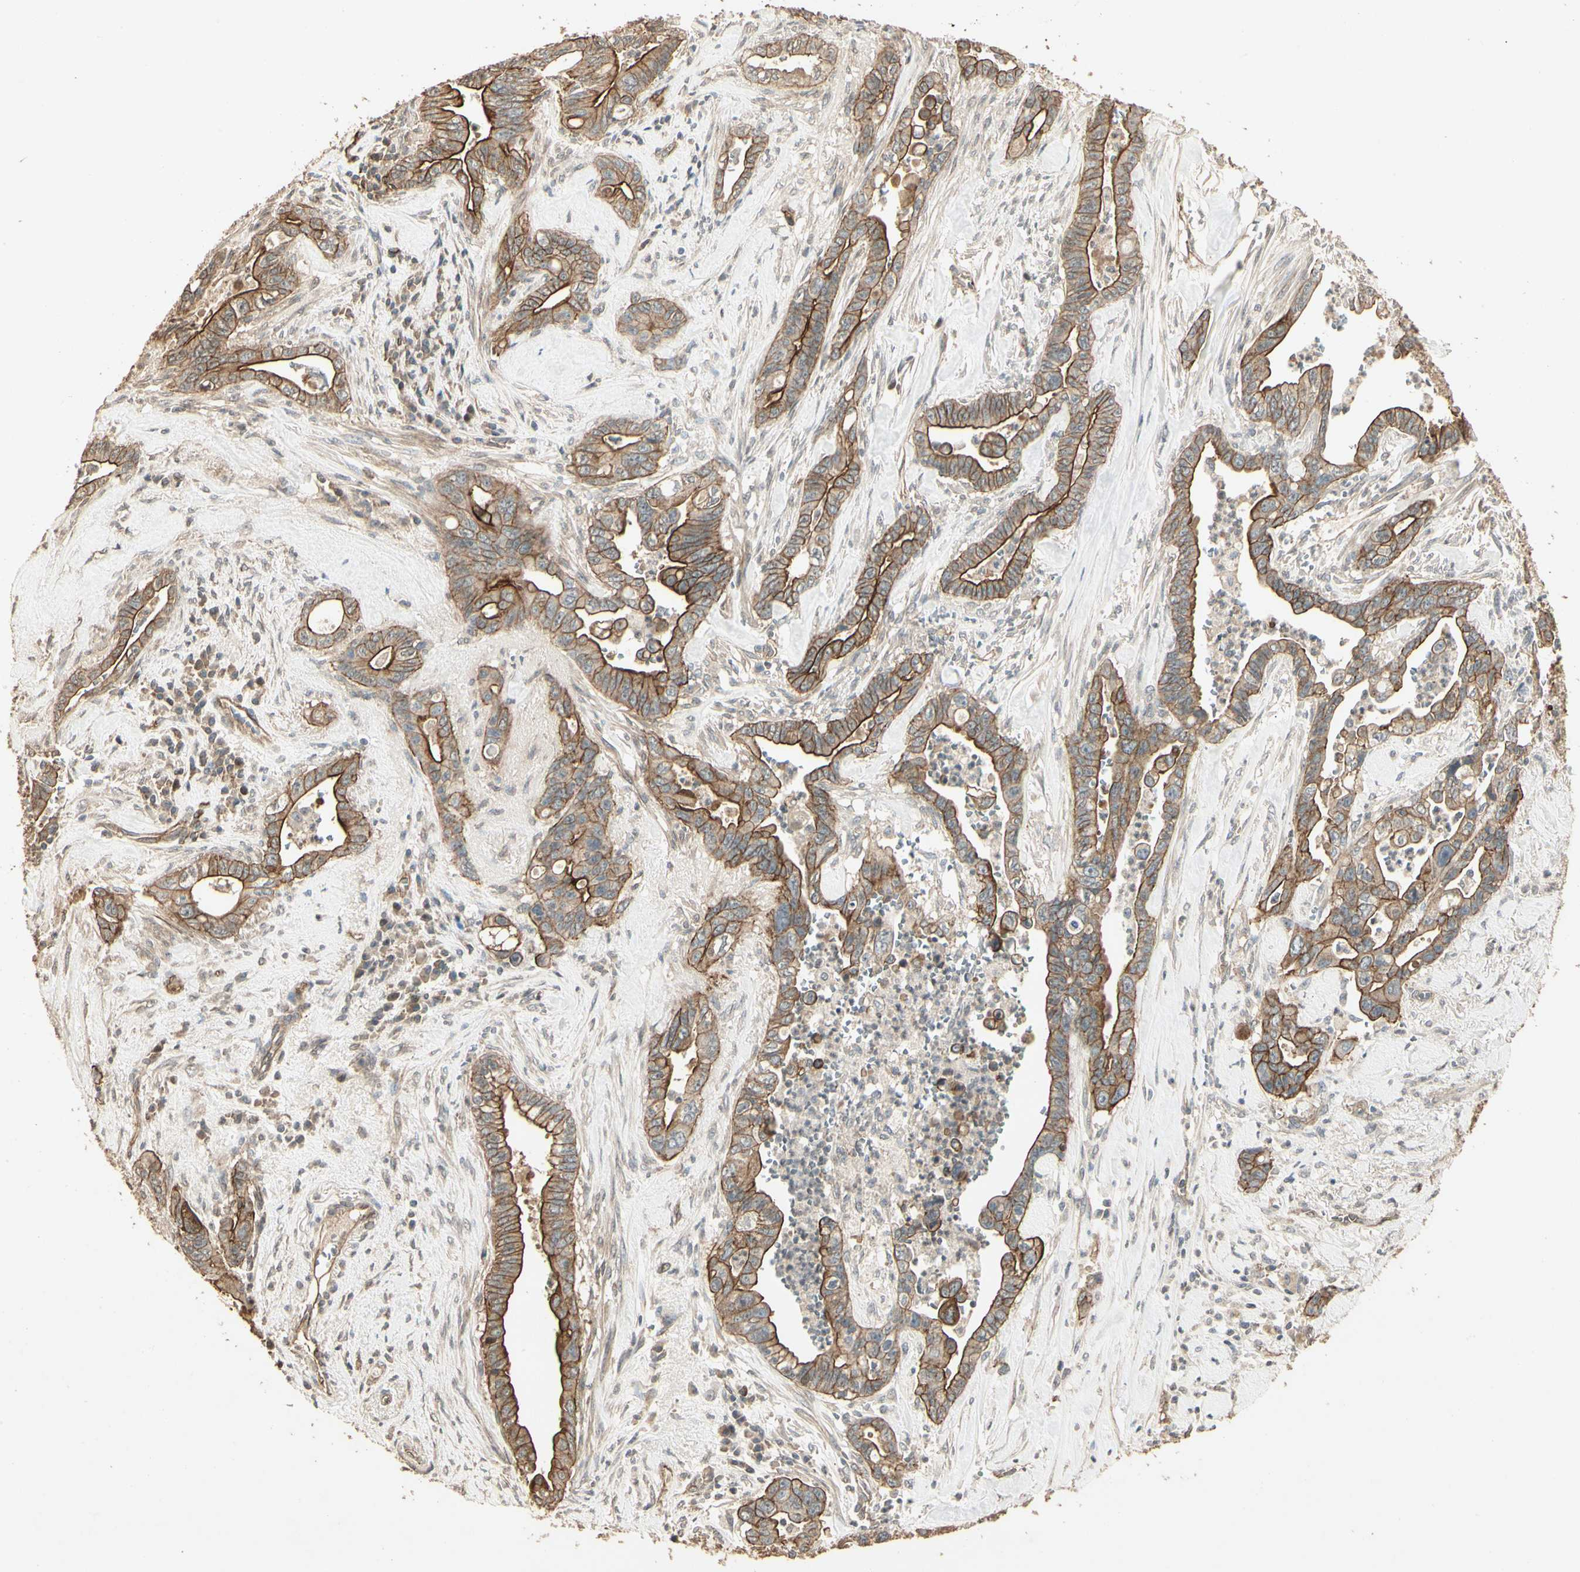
{"staining": {"intensity": "moderate", "quantity": ">75%", "location": "cytoplasmic/membranous"}, "tissue": "pancreatic cancer", "cell_type": "Tumor cells", "image_type": "cancer", "snomed": [{"axis": "morphology", "description": "Adenocarcinoma, NOS"}, {"axis": "topography", "description": "Pancreas"}], "caption": "Adenocarcinoma (pancreatic) tissue reveals moderate cytoplasmic/membranous expression in approximately >75% of tumor cells, visualized by immunohistochemistry. (DAB (3,3'-diaminobenzidine) IHC with brightfield microscopy, high magnification).", "gene": "RNF180", "patient": {"sex": "male", "age": 70}}